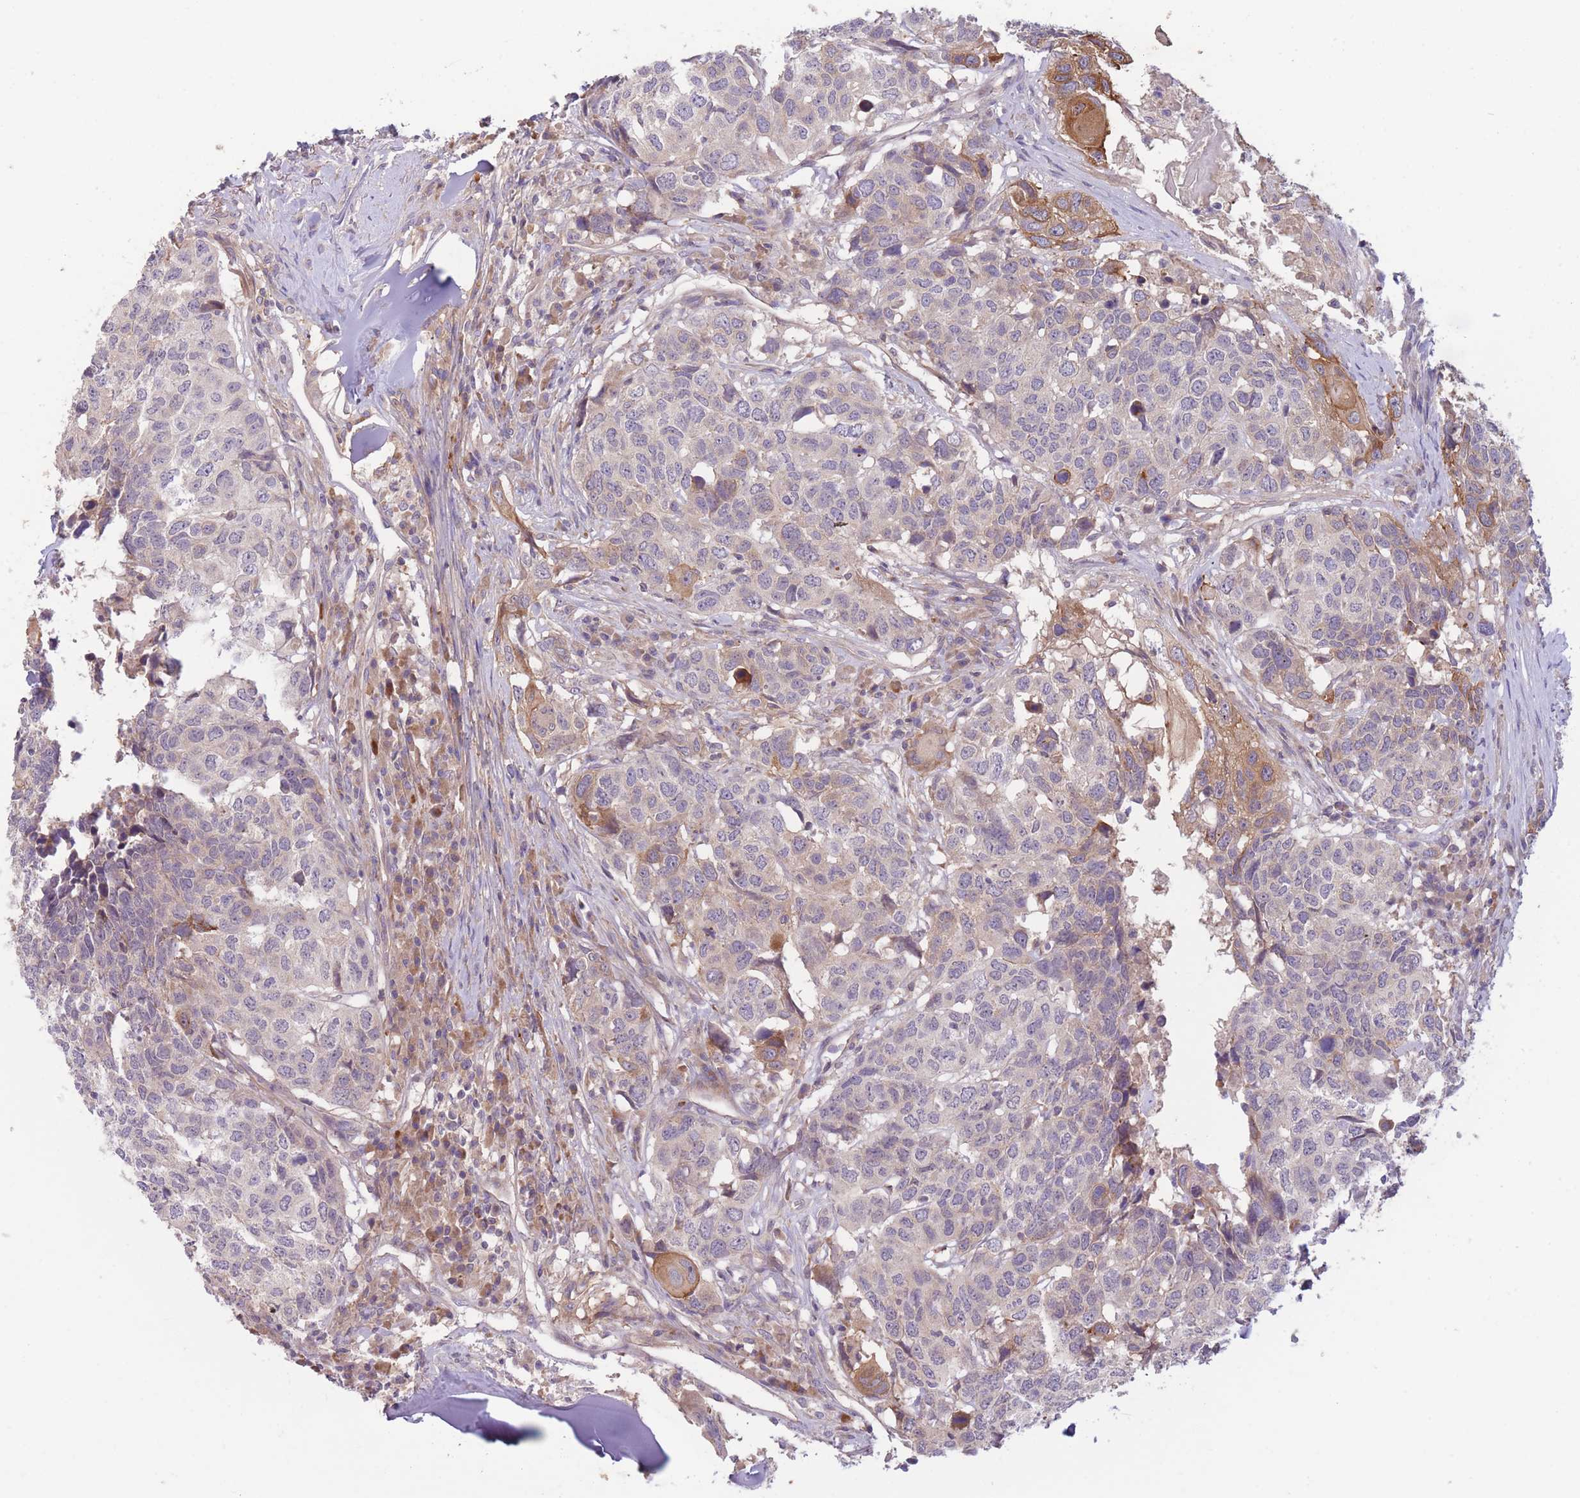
{"staining": {"intensity": "moderate", "quantity": "<25%", "location": "cytoplasmic/membranous"}, "tissue": "head and neck cancer", "cell_type": "Tumor cells", "image_type": "cancer", "snomed": [{"axis": "morphology", "description": "Squamous cell carcinoma, NOS"}, {"axis": "topography", "description": "Head-Neck"}], "caption": "Approximately <25% of tumor cells in human head and neck cancer (squamous cell carcinoma) demonstrate moderate cytoplasmic/membranous protein staining as visualized by brown immunohistochemical staining.", "gene": "WDR93", "patient": {"sex": "male", "age": 66}}